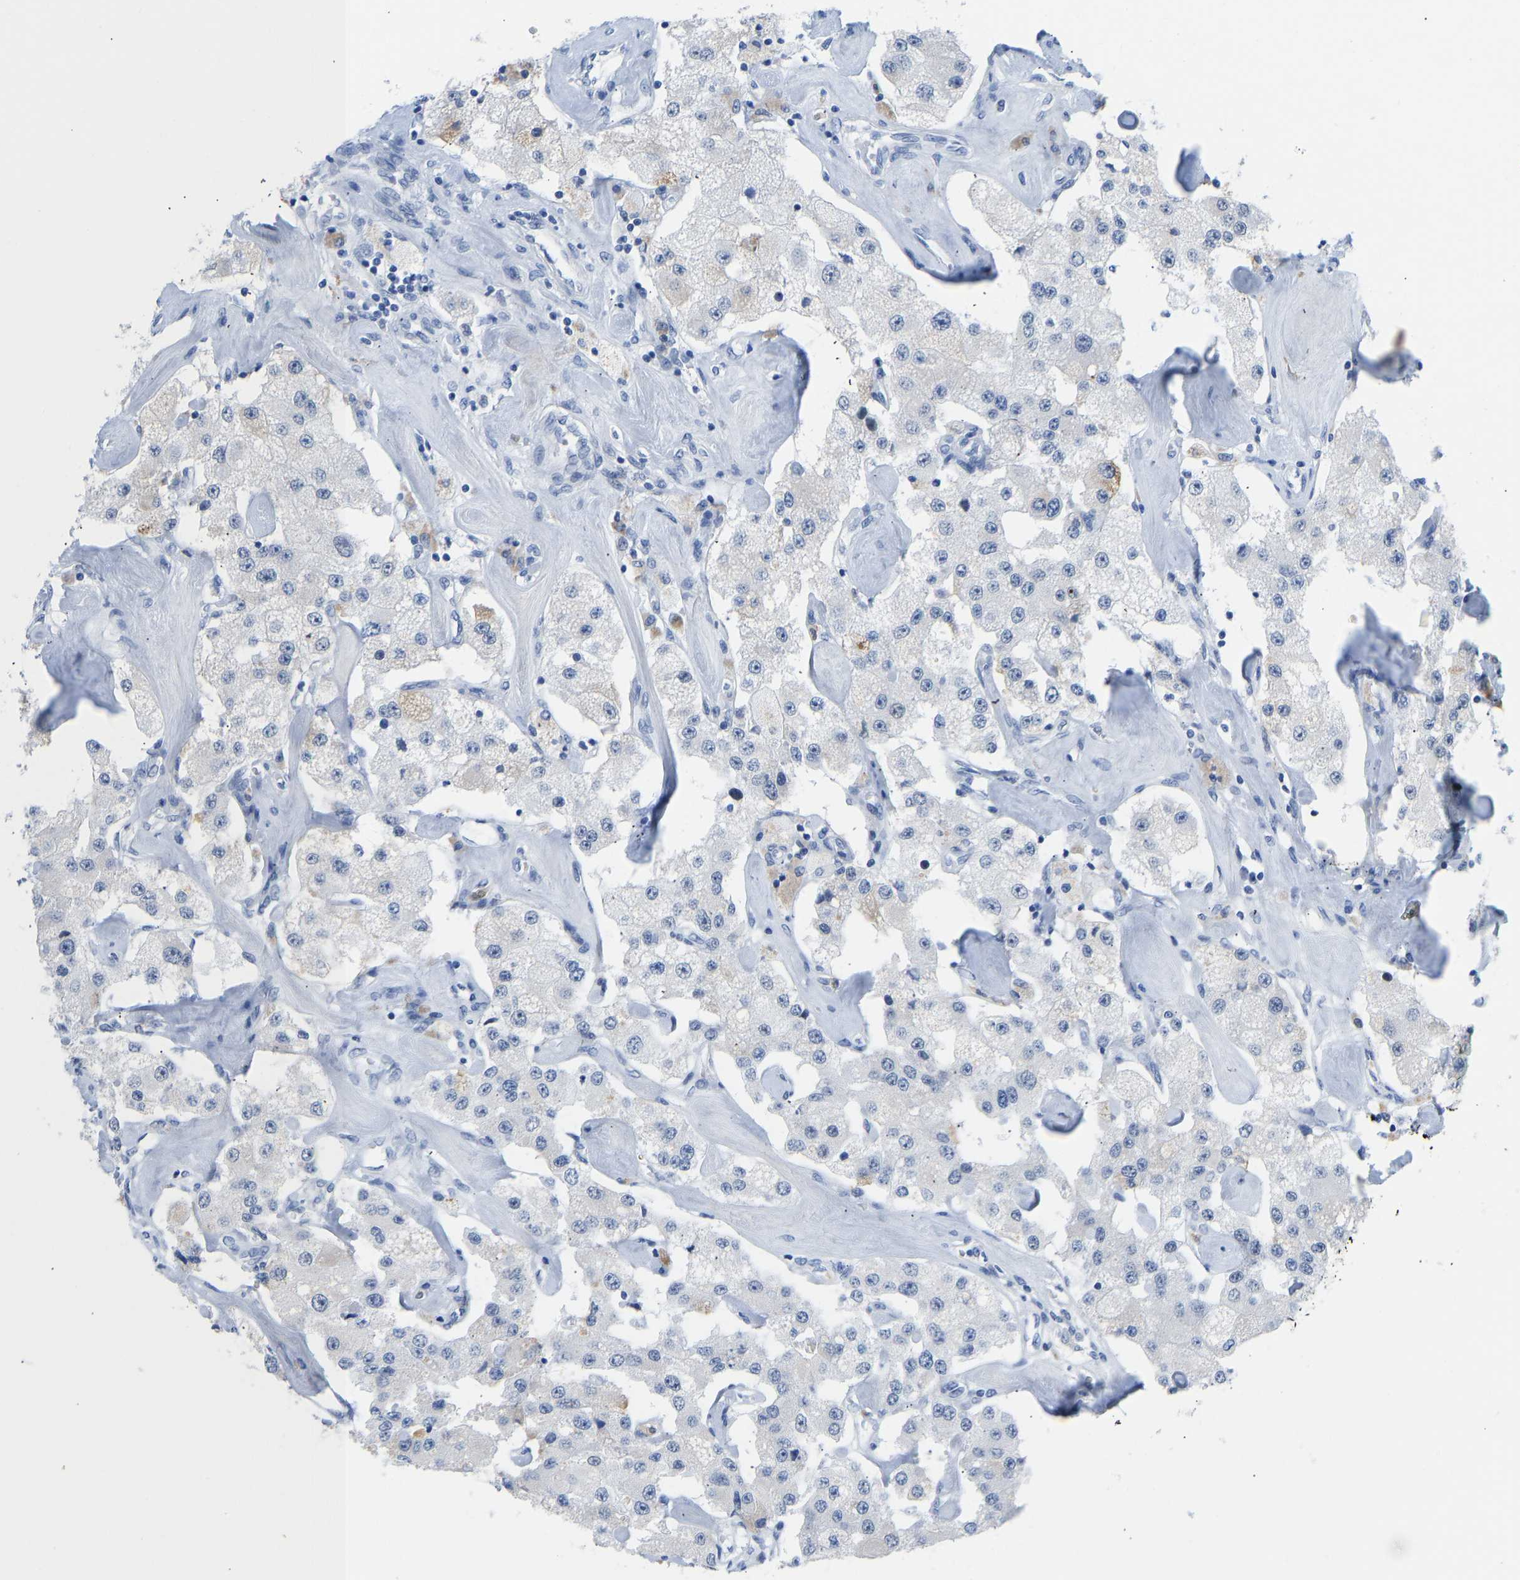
{"staining": {"intensity": "negative", "quantity": "none", "location": "none"}, "tissue": "carcinoid", "cell_type": "Tumor cells", "image_type": "cancer", "snomed": [{"axis": "morphology", "description": "Carcinoid, malignant, NOS"}, {"axis": "topography", "description": "Pancreas"}], "caption": "This image is of malignant carcinoid stained with immunohistochemistry to label a protein in brown with the nuclei are counter-stained blue. There is no staining in tumor cells. (DAB (3,3'-diaminobenzidine) immunohistochemistry (IHC), high magnification).", "gene": "TXNDC2", "patient": {"sex": "male", "age": 41}}